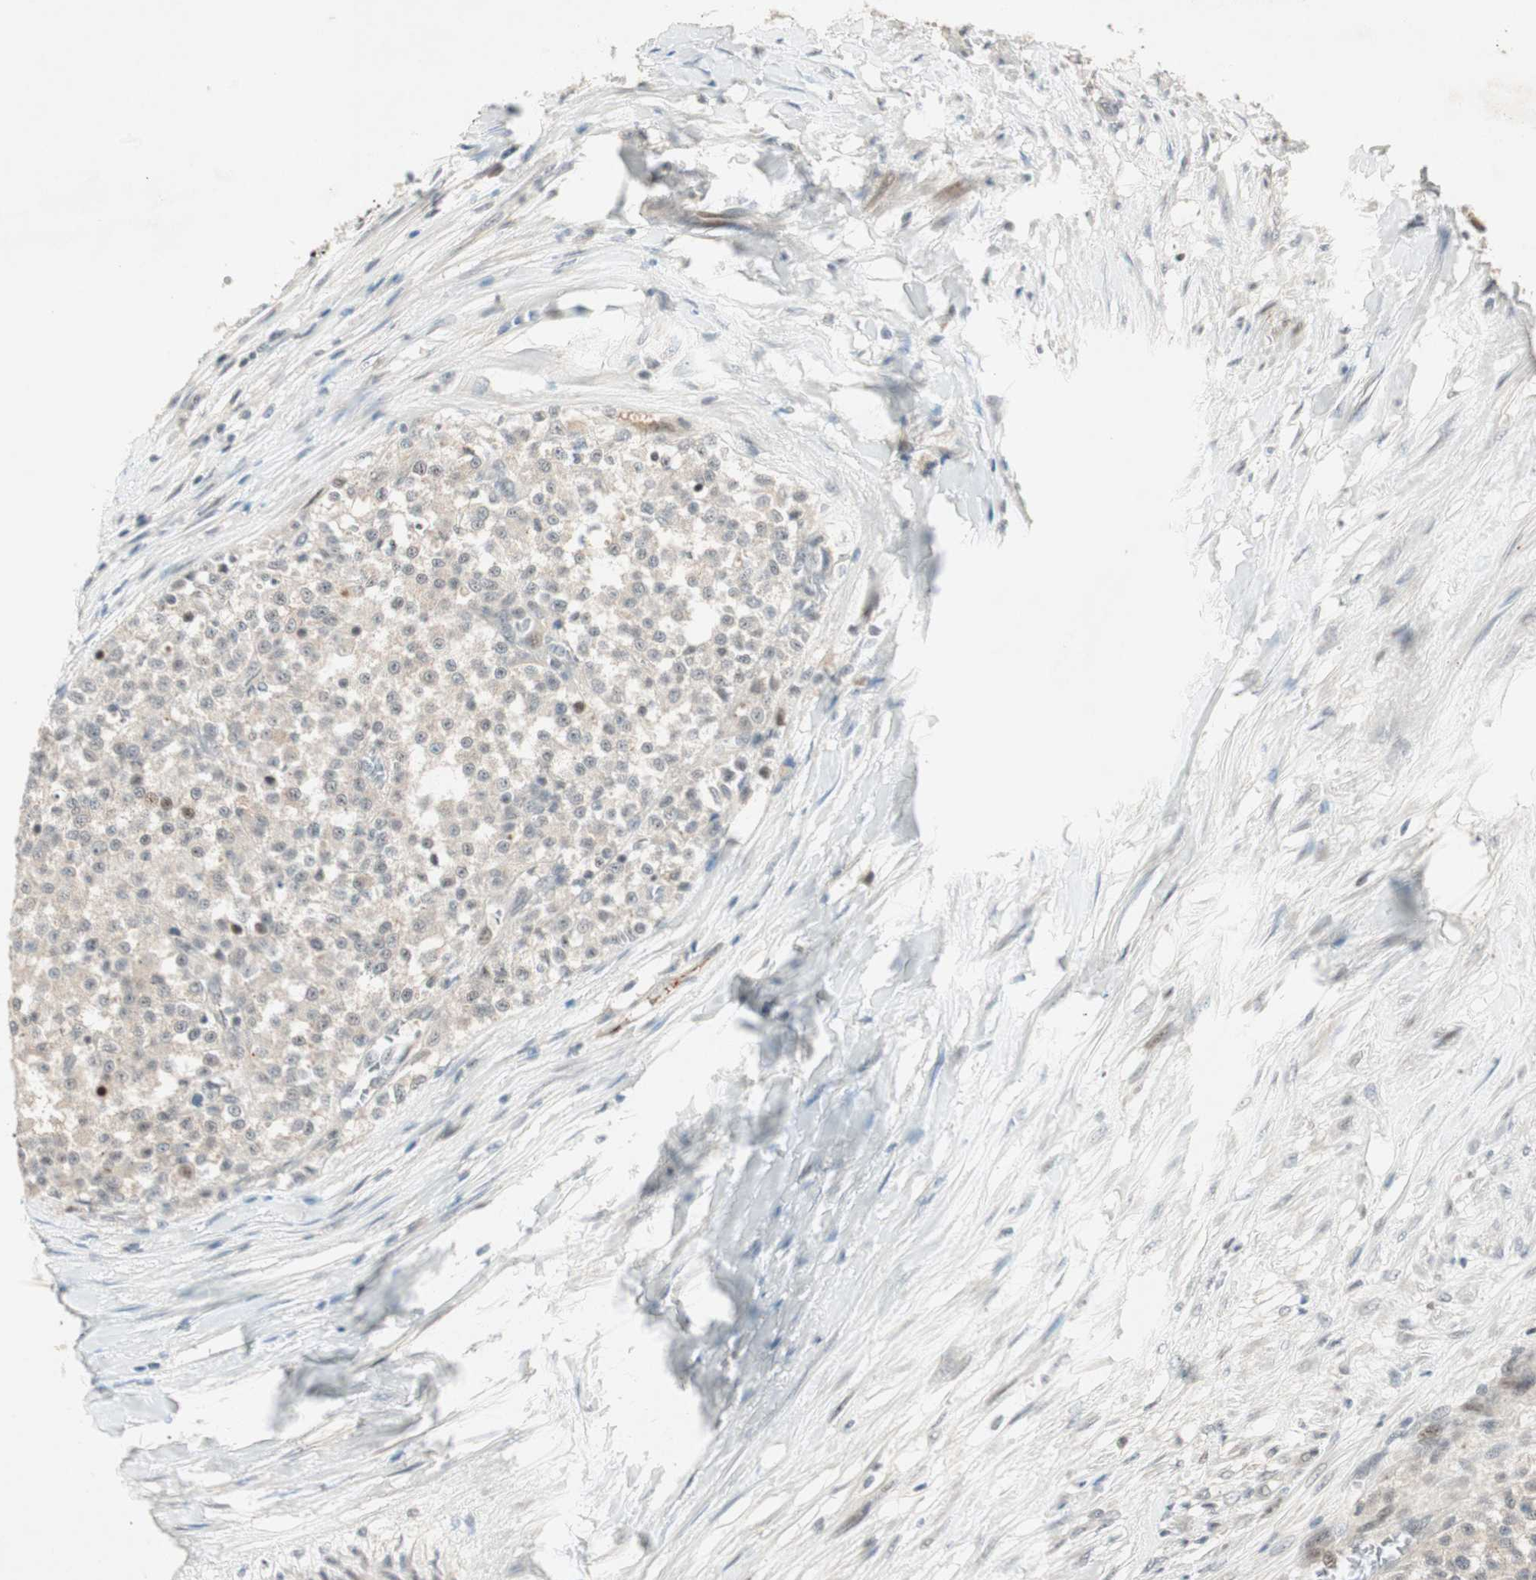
{"staining": {"intensity": "moderate", "quantity": "<25%", "location": "nuclear"}, "tissue": "testis cancer", "cell_type": "Tumor cells", "image_type": "cancer", "snomed": [{"axis": "morphology", "description": "Seminoma, NOS"}, {"axis": "topography", "description": "Testis"}], "caption": "Testis seminoma stained for a protein (brown) exhibits moderate nuclear positive staining in about <25% of tumor cells.", "gene": "ACSL5", "patient": {"sex": "male", "age": 59}}